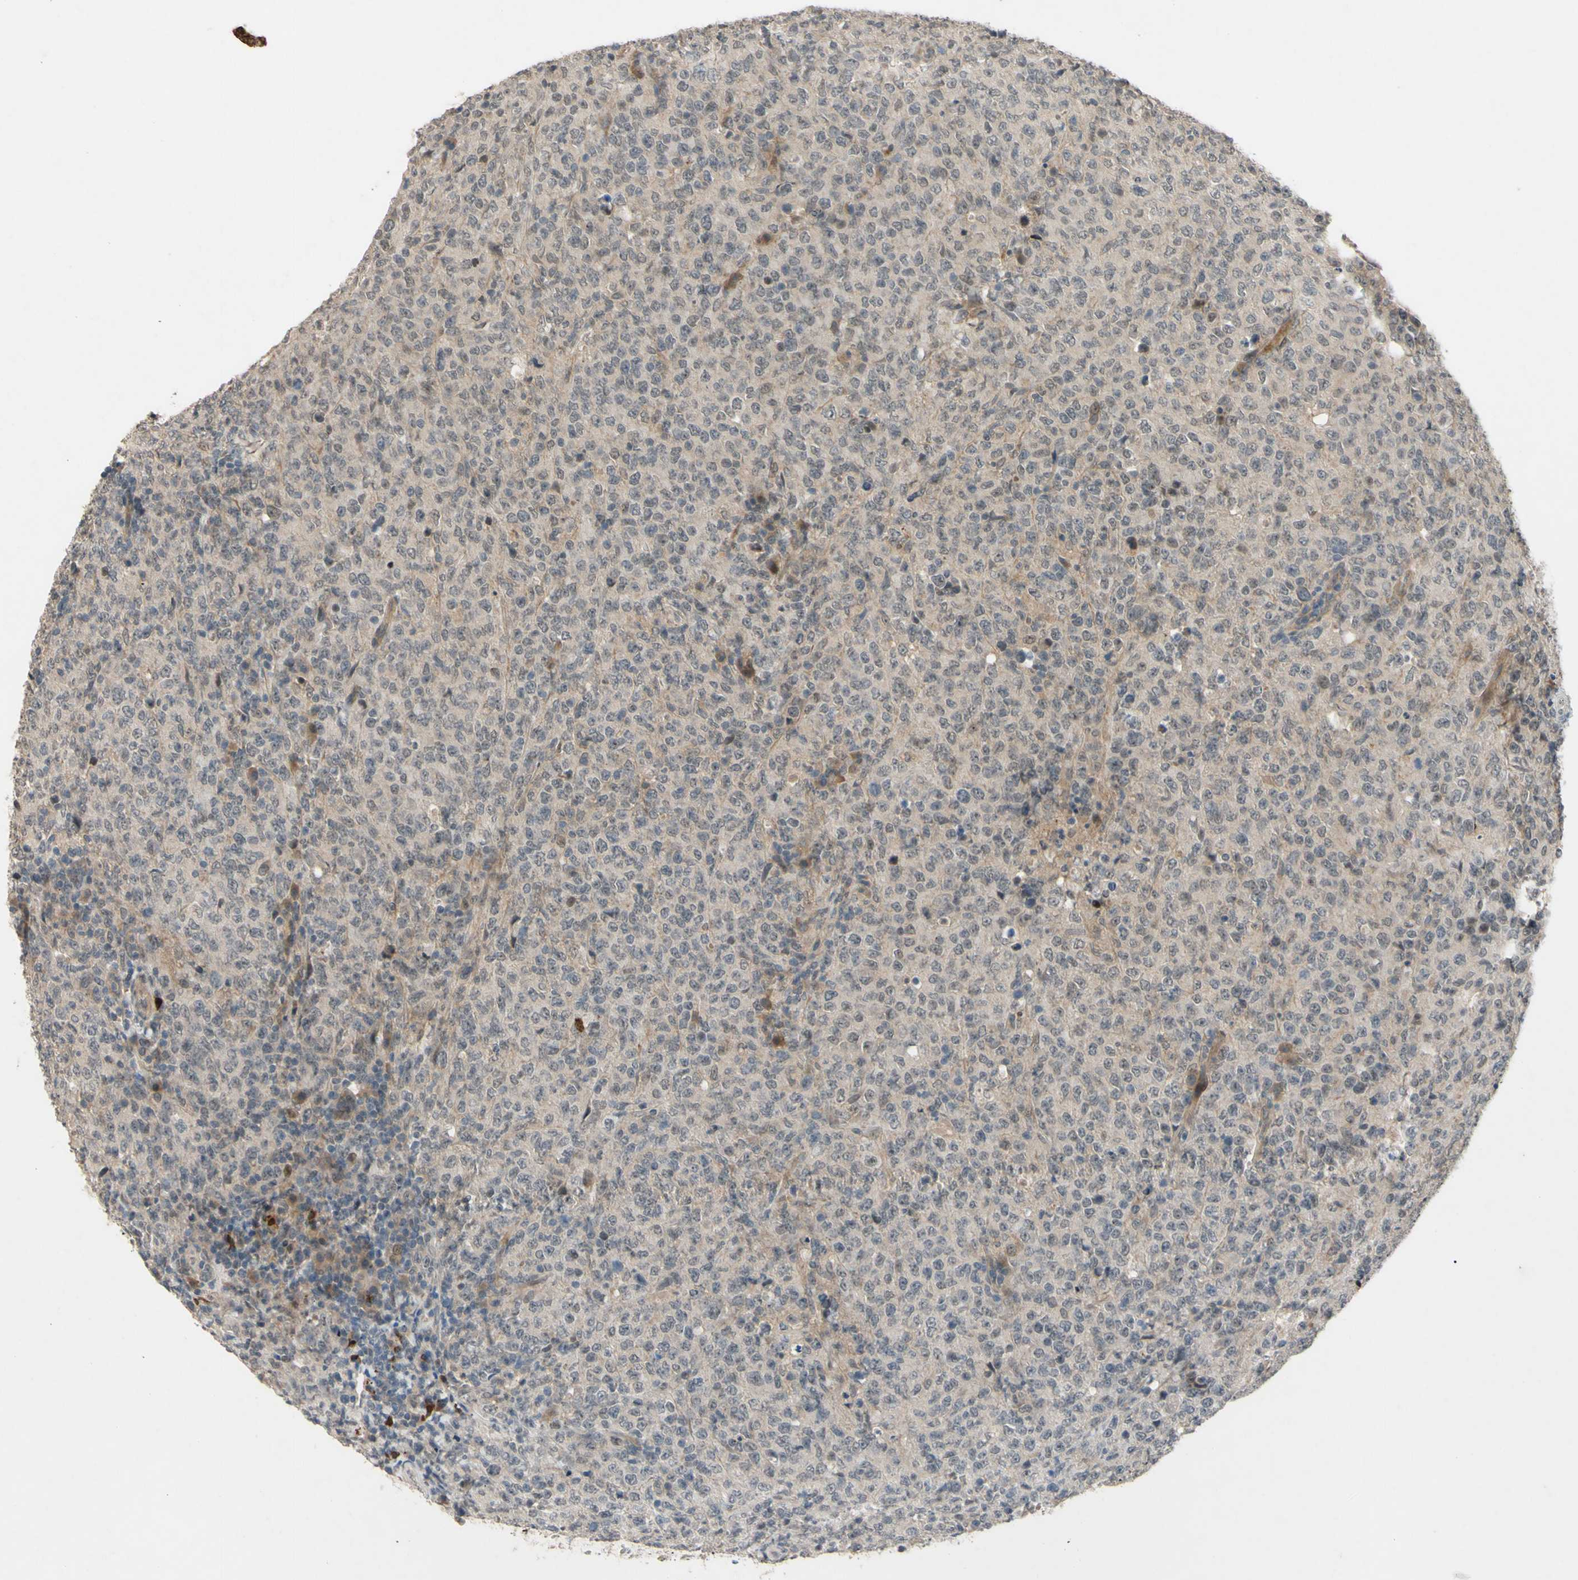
{"staining": {"intensity": "negative", "quantity": "none", "location": "none"}, "tissue": "lymphoma", "cell_type": "Tumor cells", "image_type": "cancer", "snomed": [{"axis": "morphology", "description": "Malignant lymphoma, non-Hodgkin's type, High grade"}, {"axis": "topography", "description": "Tonsil"}], "caption": "Human lymphoma stained for a protein using IHC shows no expression in tumor cells.", "gene": "ALK", "patient": {"sex": "female", "age": 36}}